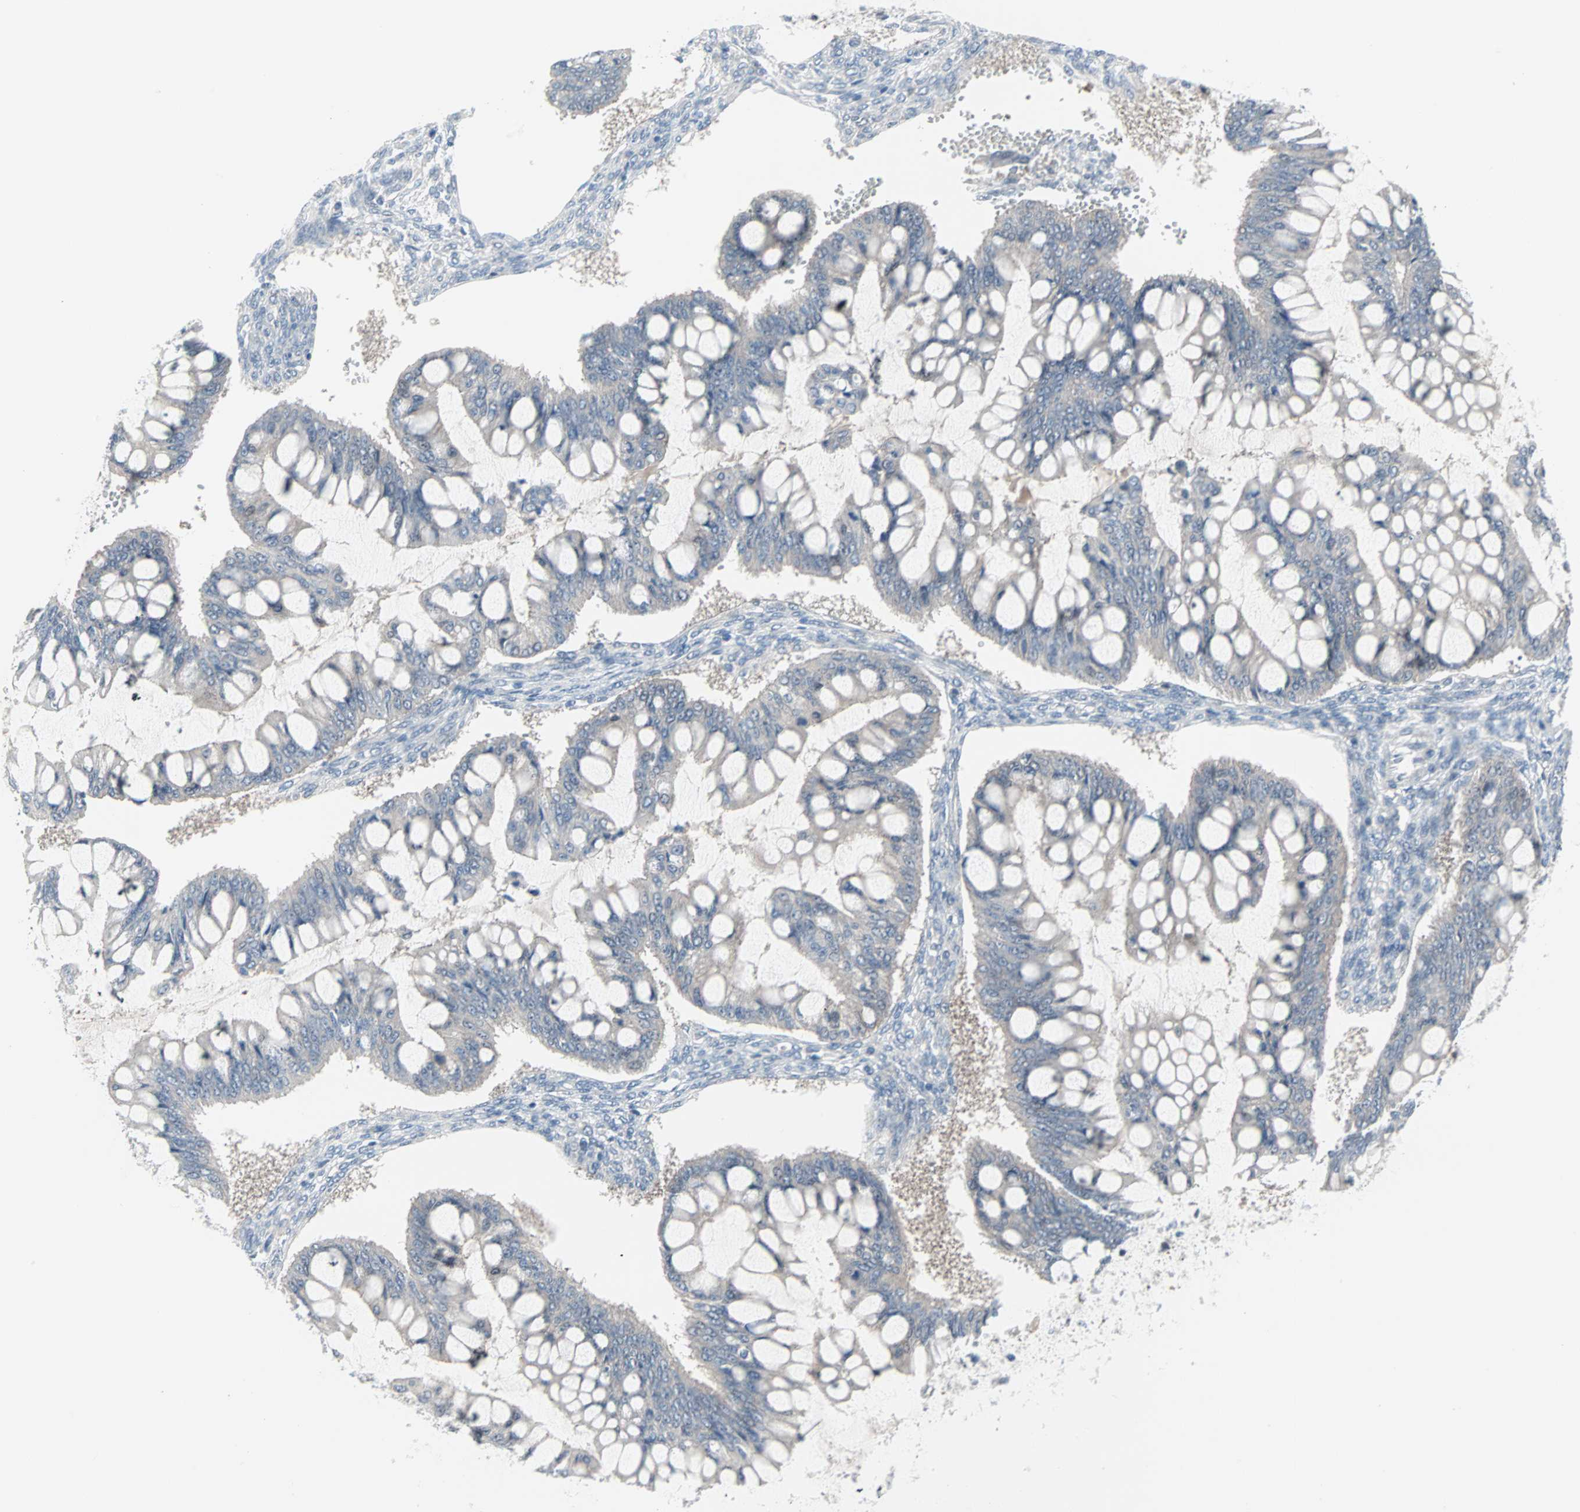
{"staining": {"intensity": "negative", "quantity": "none", "location": "none"}, "tissue": "ovarian cancer", "cell_type": "Tumor cells", "image_type": "cancer", "snomed": [{"axis": "morphology", "description": "Cystadenocarcinoma, mucinous, NOS"}, {"axis": "topography", "description": "Ovary"}], "caption": "Histopathology image shows no significant protein staining in tumor cells of ovarian mucinous cystadenocarcinoma.", "gene": "CASP3", "patient": {"sex": "female", "age": 73}}